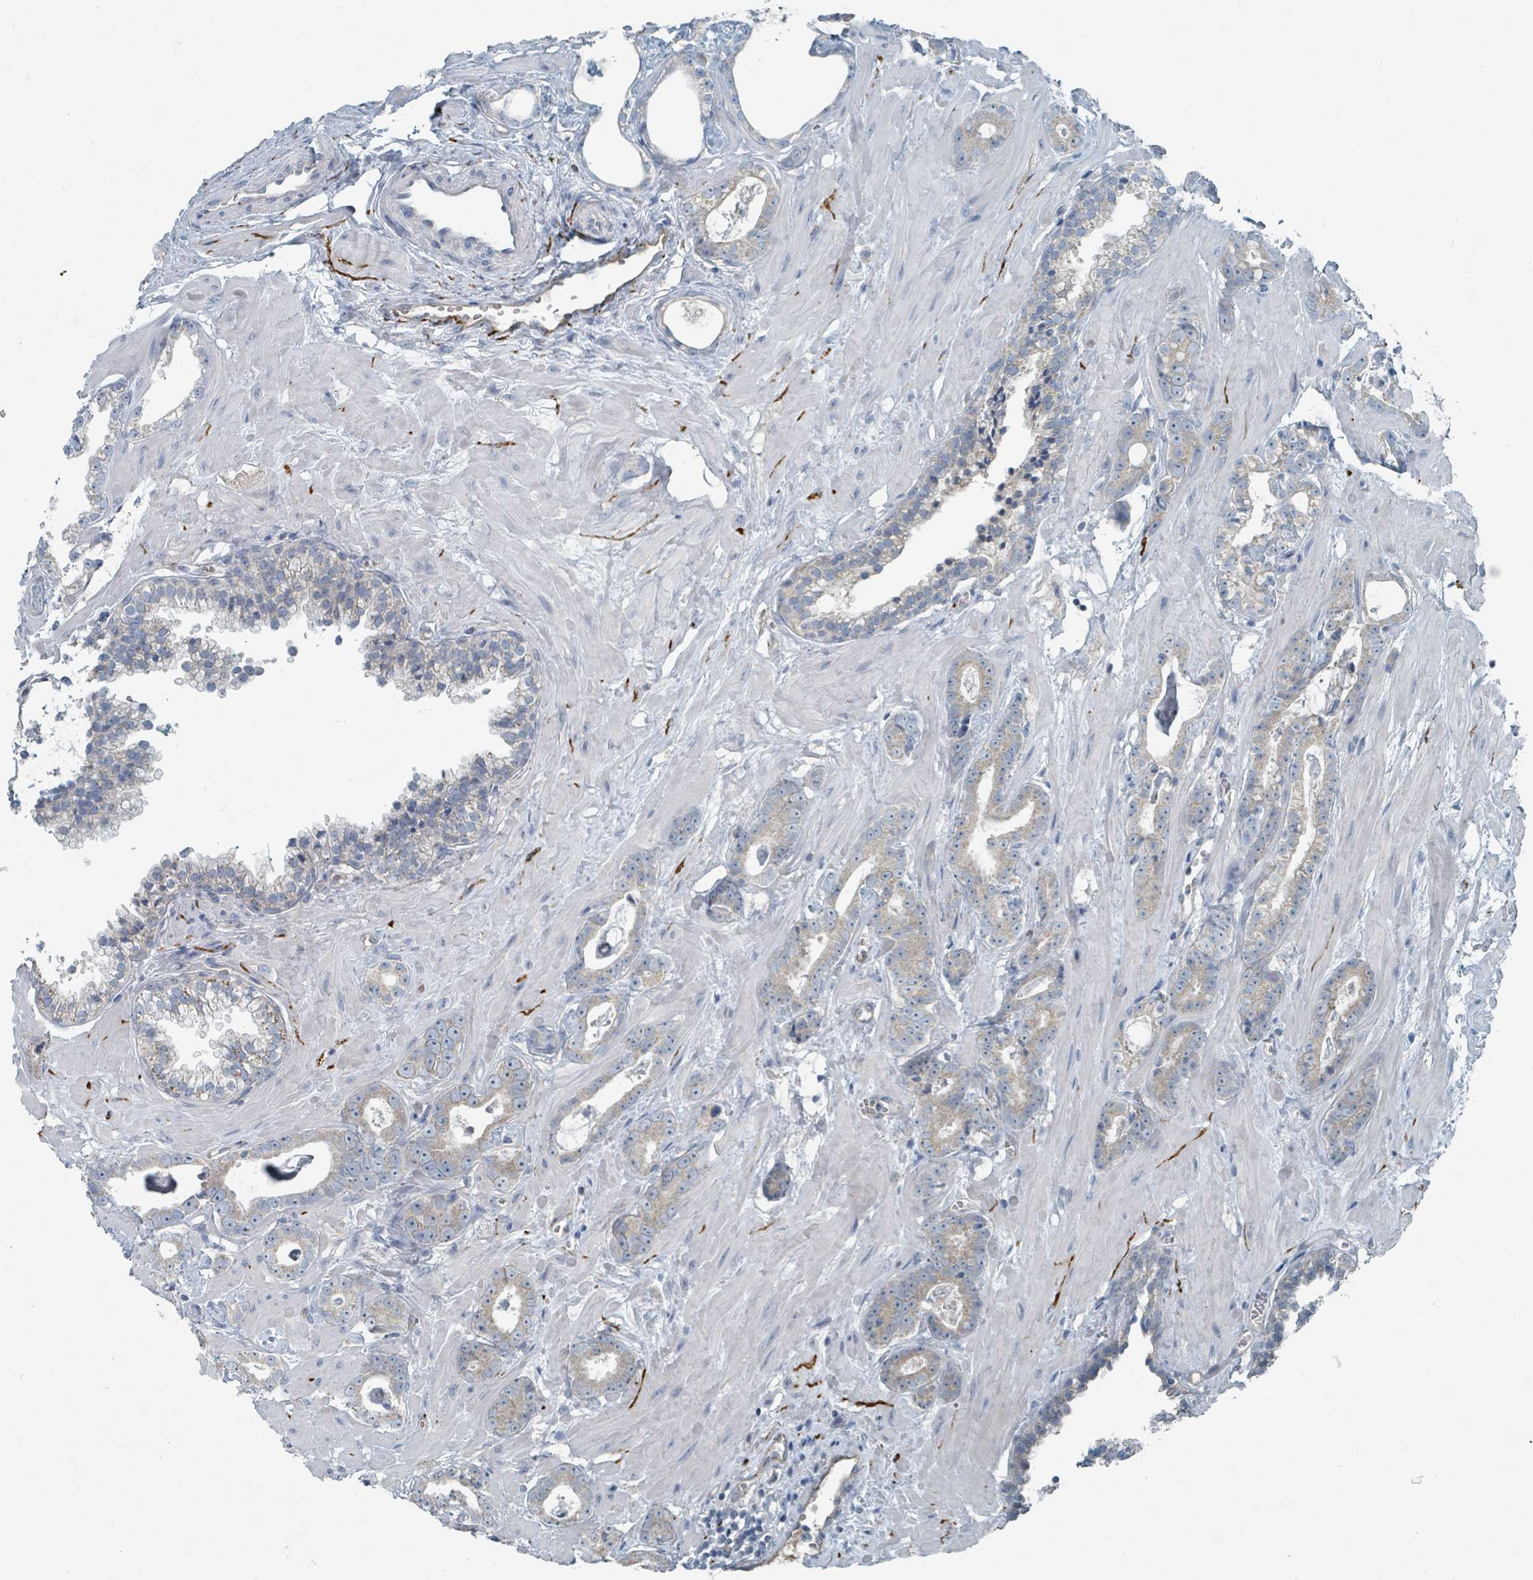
{"staining": {"intensity": "weak", "quantity": ">75%", "location": "cytoplasmic/membranous"}, "tissue": "prostate cancer", "cell_type": "Tumor cells", "image_type": "cancer", "snomed": [{"axis": "morphology", "description": "Adenocarcinoma, Low grade"}, {"axis": "topography", "description": "Prostate"}], "caption": "Immunohistochemical staining of prostate cancer (low-grade adenocarcinoma) reveals low levels of weak cytoplasmic/membranous positivity in approximately >75% of tumor cells. The protein is shown in brown color, while the nuclei are stained blue.", "gene": "RASA4", "patient": {"sex": "male", "age": 60}}